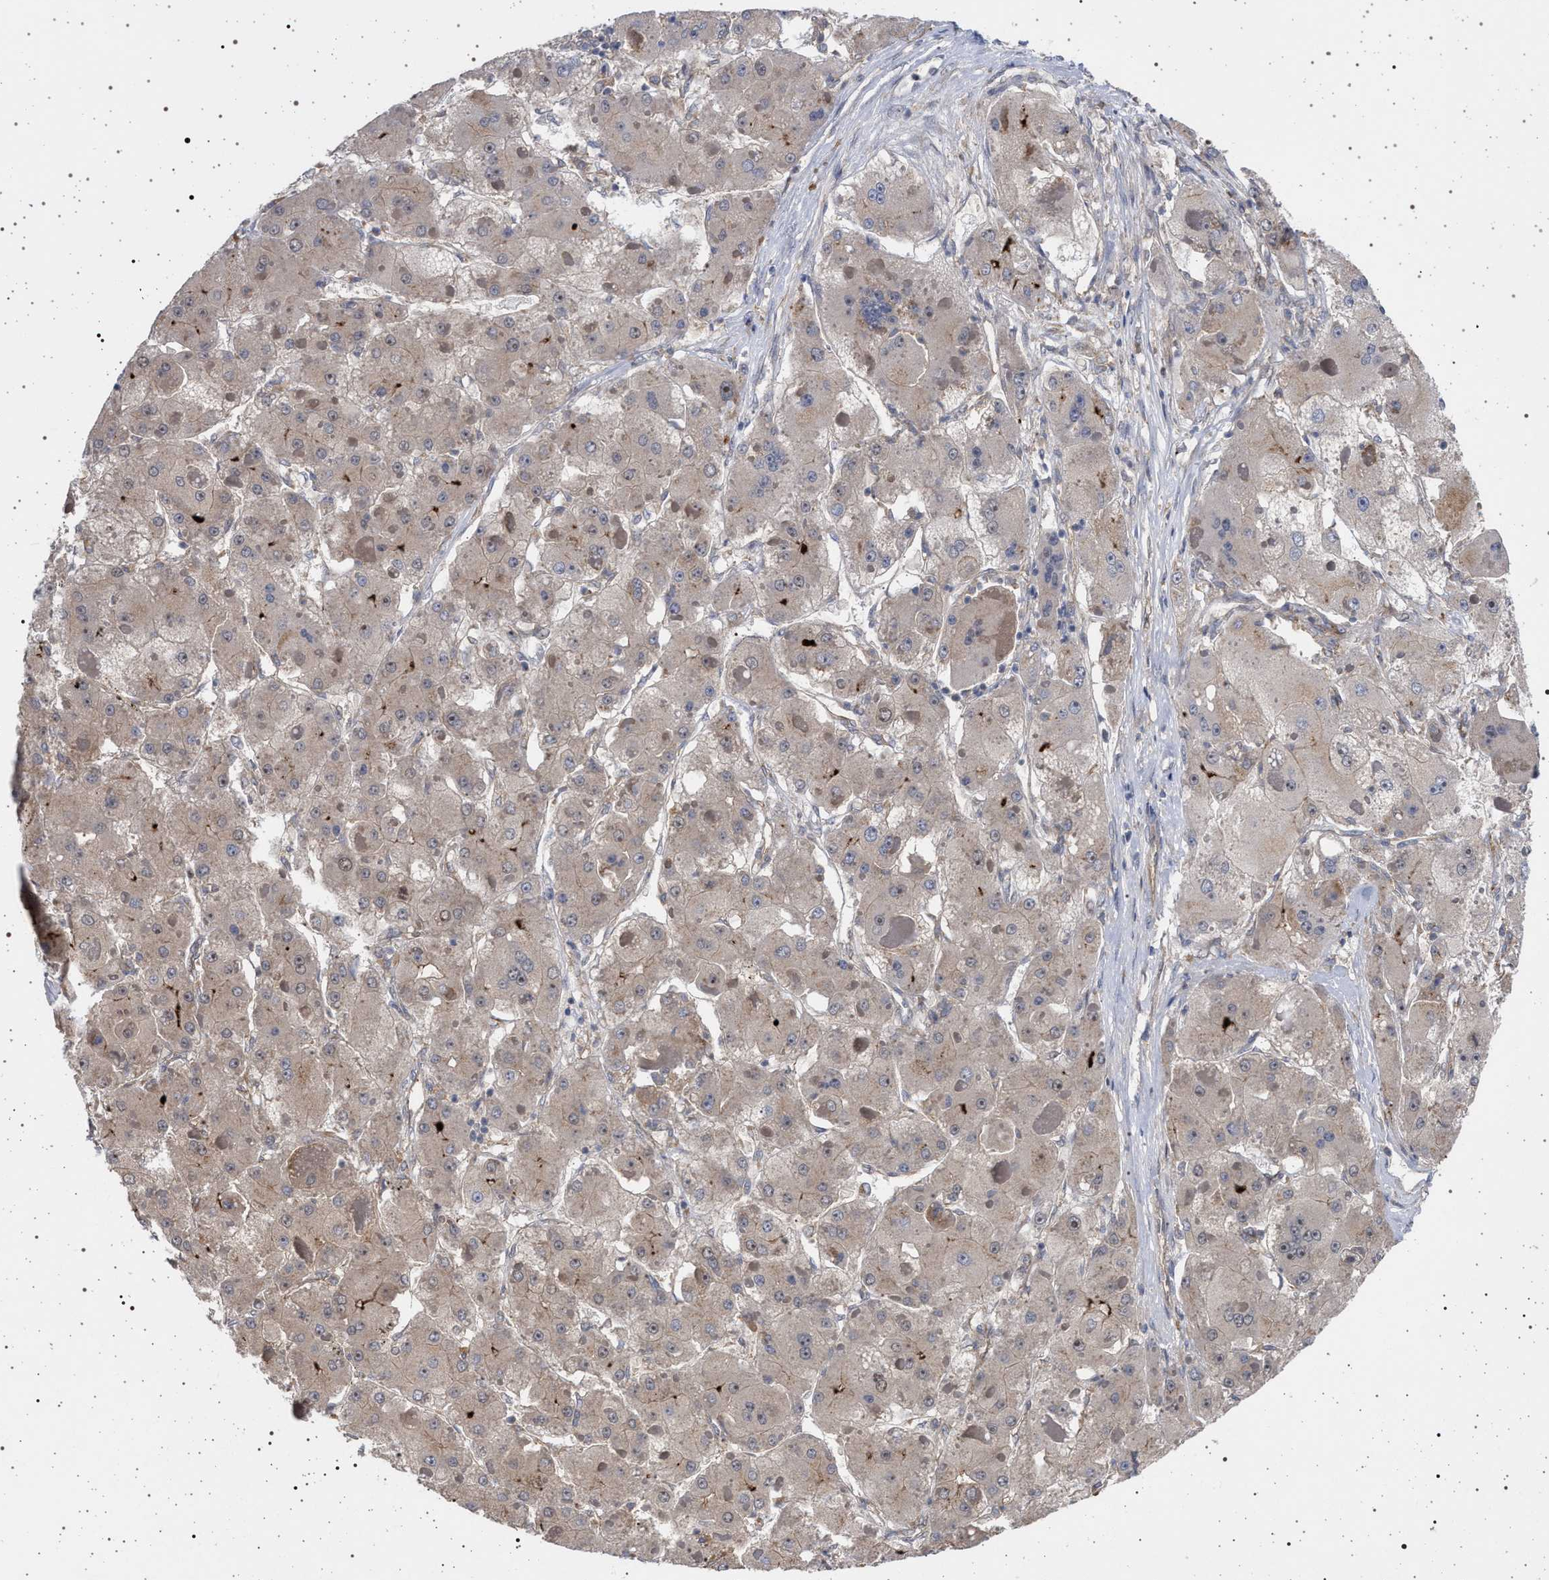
{"staining": {"intensity": "weak", "quantity": "<25%", "location": "cytoplasmic/membranous"}, "tissue": "liver cancer", "cell_type": "Tumor cells", "image_type": "cancer", "snomed": [{"axis": "morphology", "description": "Carcinoma, Hepatocellular, NOS"}, {"axis": "topography", "description": "Liver"}], "caption": "DAB (3,3'-diaminobenzidine) immunohistochemical staining of human liver cancer displays no significant positivity in tumor cells.", "gene": "RBM48", "patient": {"sex": "female", "age": 73}}